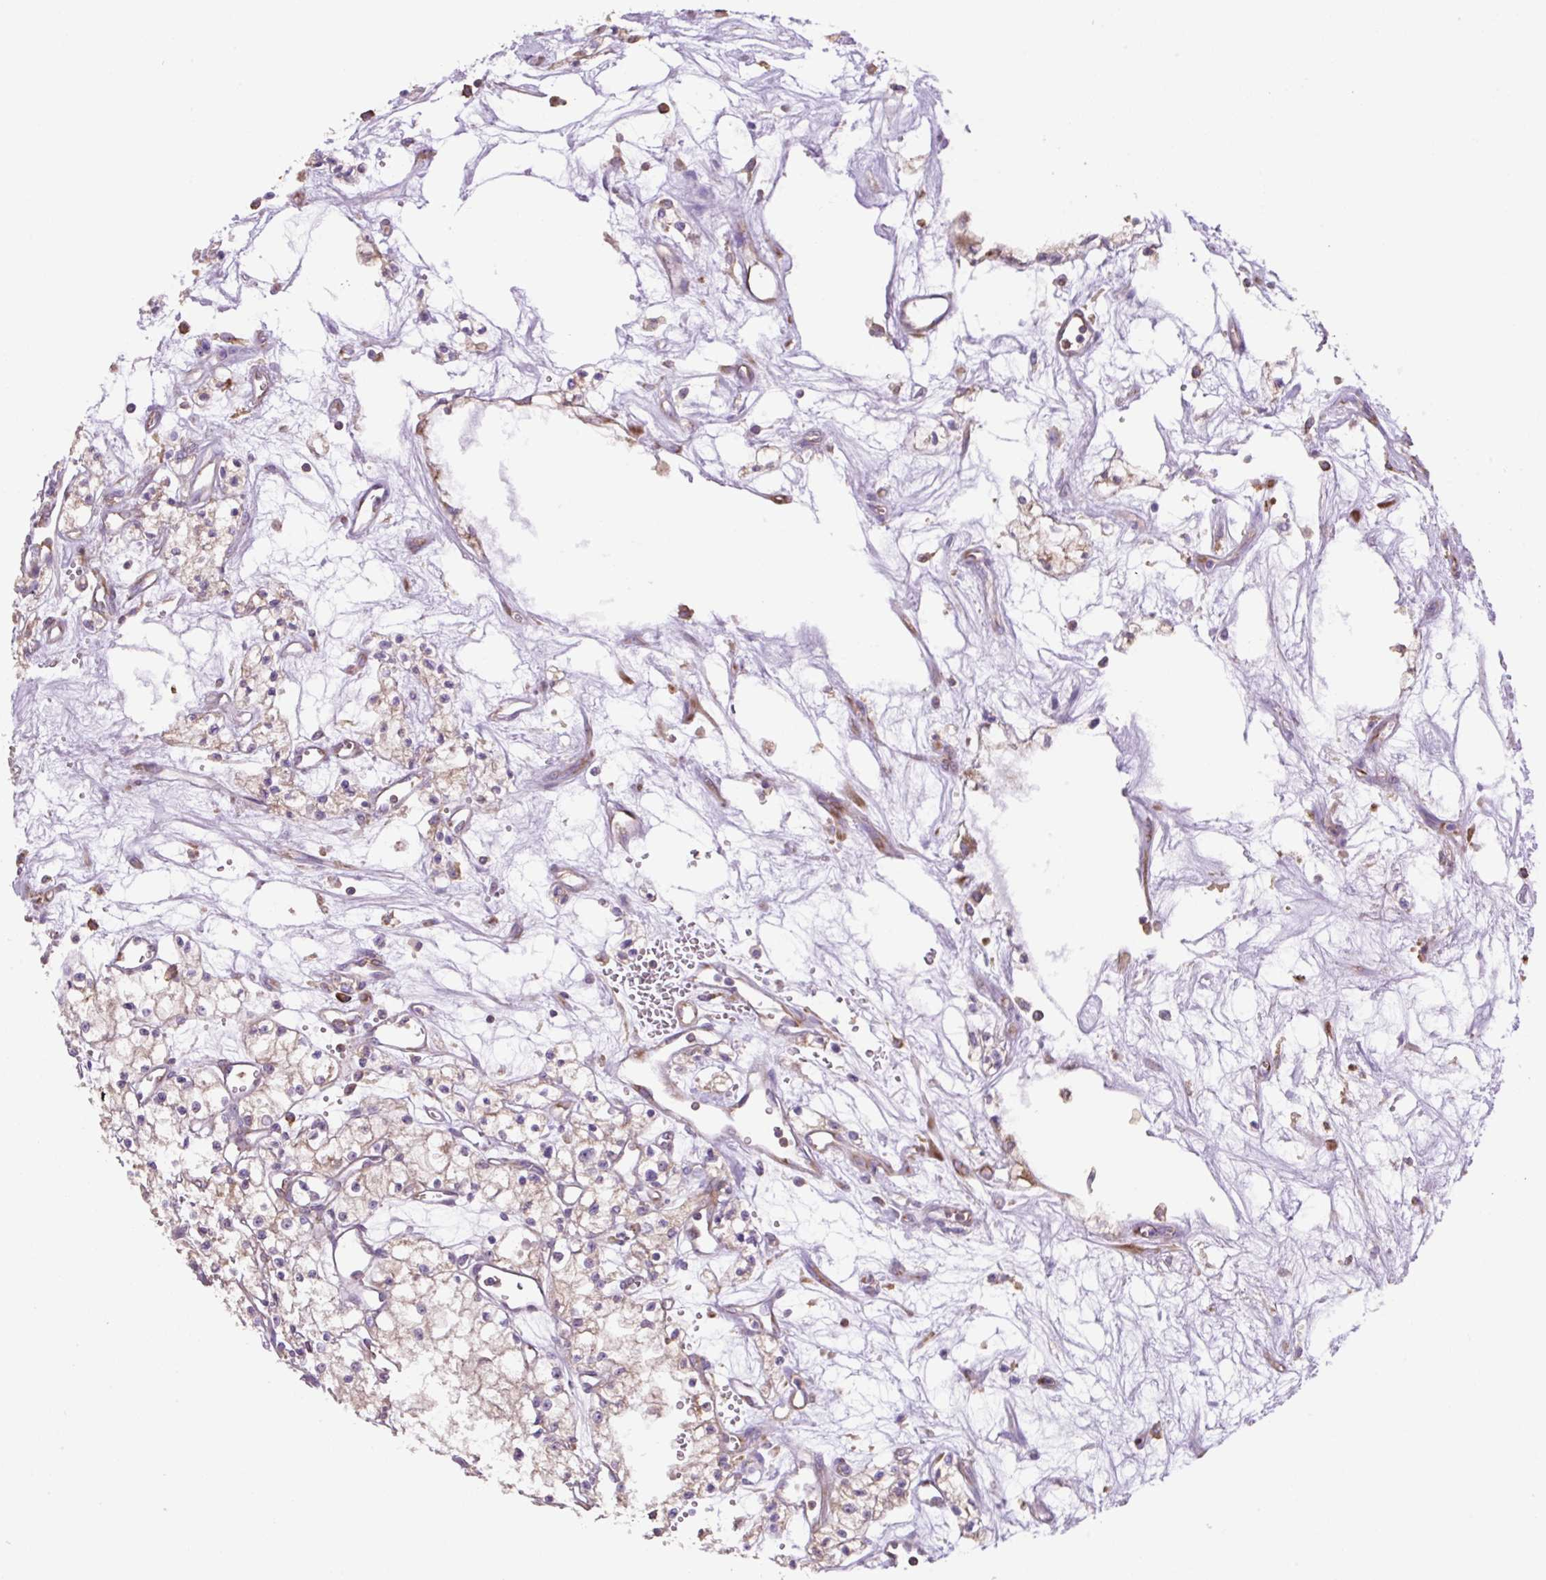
{"staining": {"intensity": "weak", "quantity": "25%-75%", "location": "cytoplasmic/membranous"}, "tissue": "renal cancer", "cell_type": "Tumor cells", "image_type": "cancer", "snomed": [{"axis": "morphology", "description": "Adenocarcinoma, NOS"}, {"axis": "topography", "description": "Kidney"}], "caption": "Approximately 25%-75% of tumor cells in human adenocarcinoma (renal) demonstrate weak cytoplasmic/membranous protein expression as visualized by brown immunohistochemical staining.", "gene": "RPS23", "patient": {"sex": "male", "age": 59}}